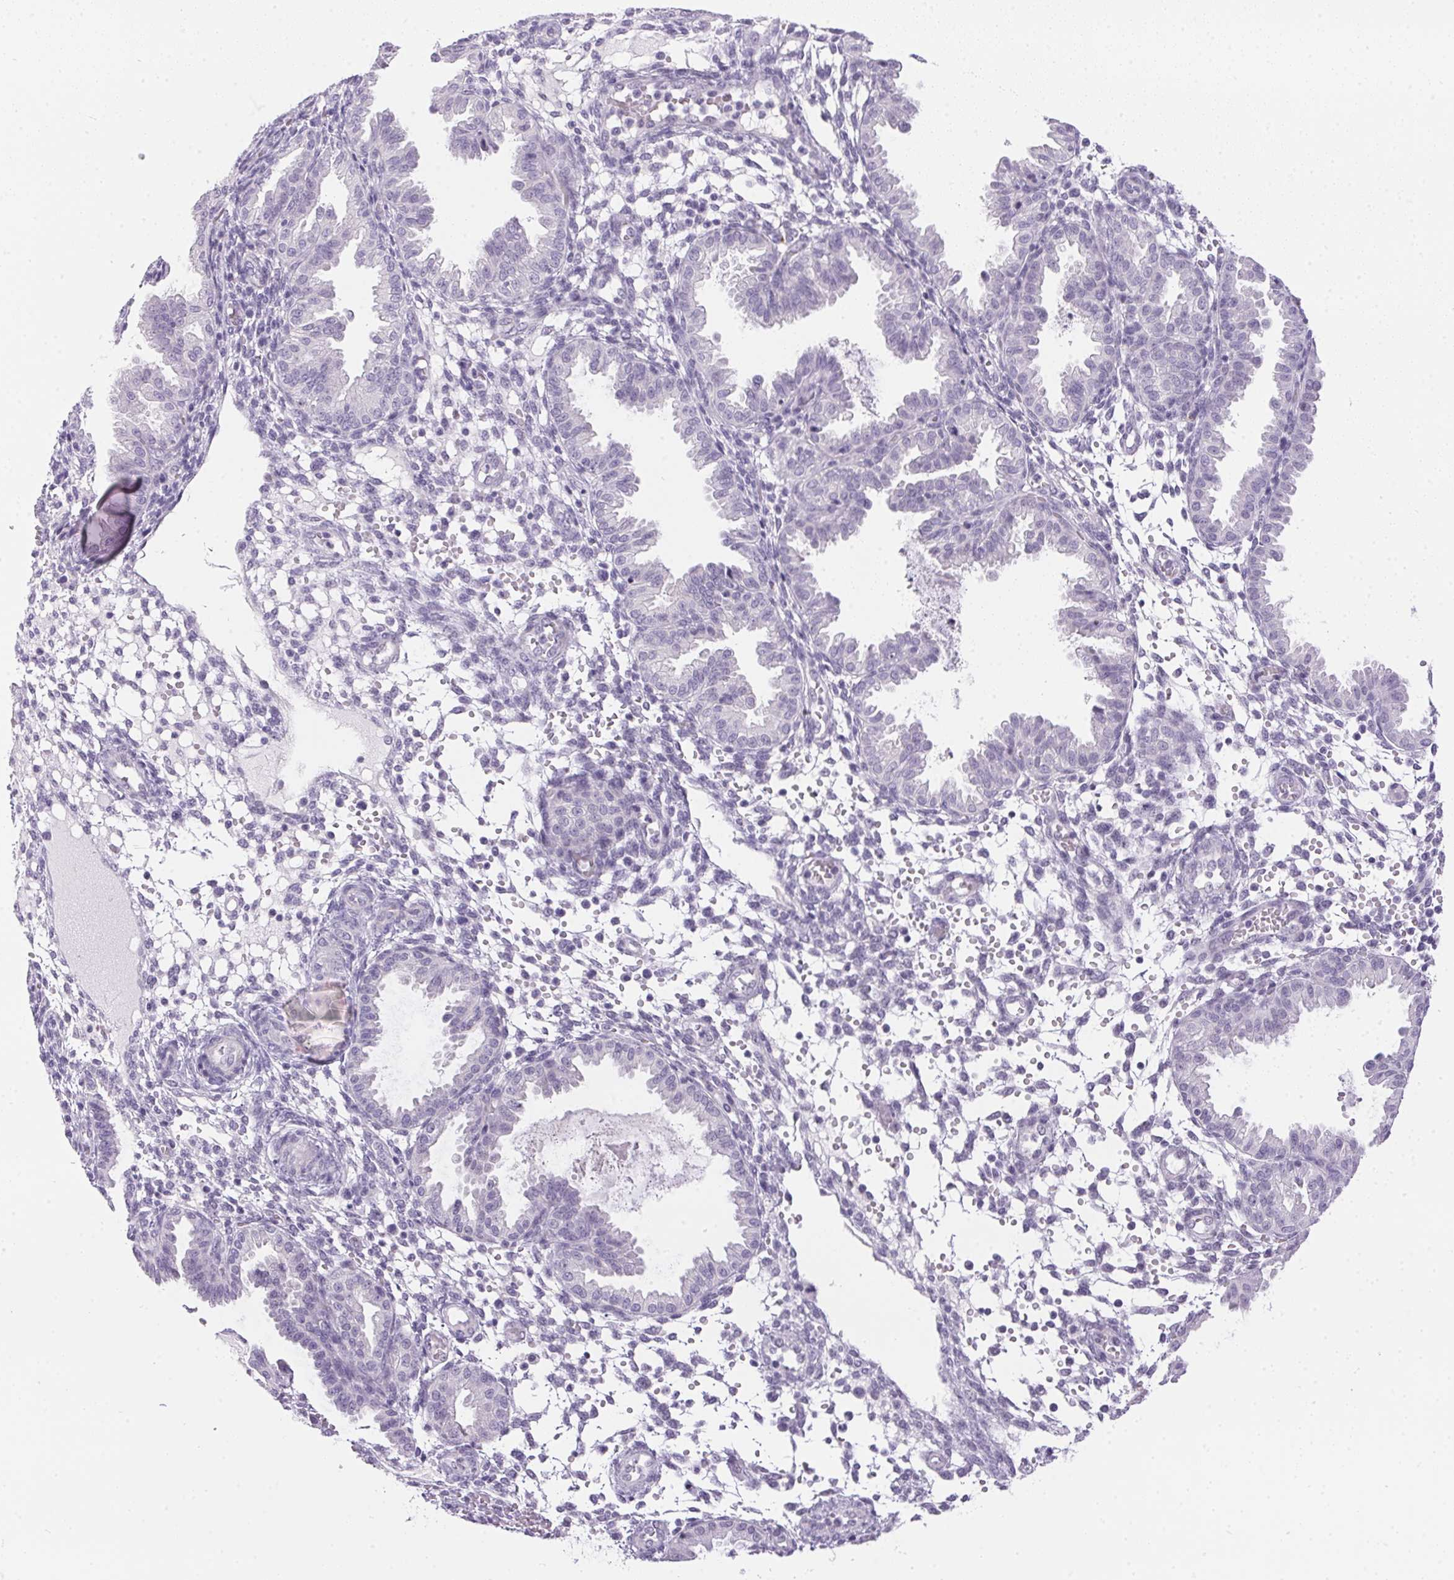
{"staining": {"intensity": "negative", "quantity": "none", "location": "none"}, "tissue": "endometrium", "cell_type": "Cells in endometrial stroma", "image_type": "normal", "snomed": [{"axis": "morphology", "description": "Normal tissue, NOS"}, {"axis": "topography", "description": "Endometrium"}], "caption": "An IHC micrograph of unremarkable endometrium is shown. There is no staining in cells in endometrial stroma of endometrium. The staining is performed using DAB (3,3'-diaminobenzidine) brown chromogen with nuclei counter-stained in using hematoxylin.", "gene": "GBP6", "patient": {"sex": "female", "age": 33}}